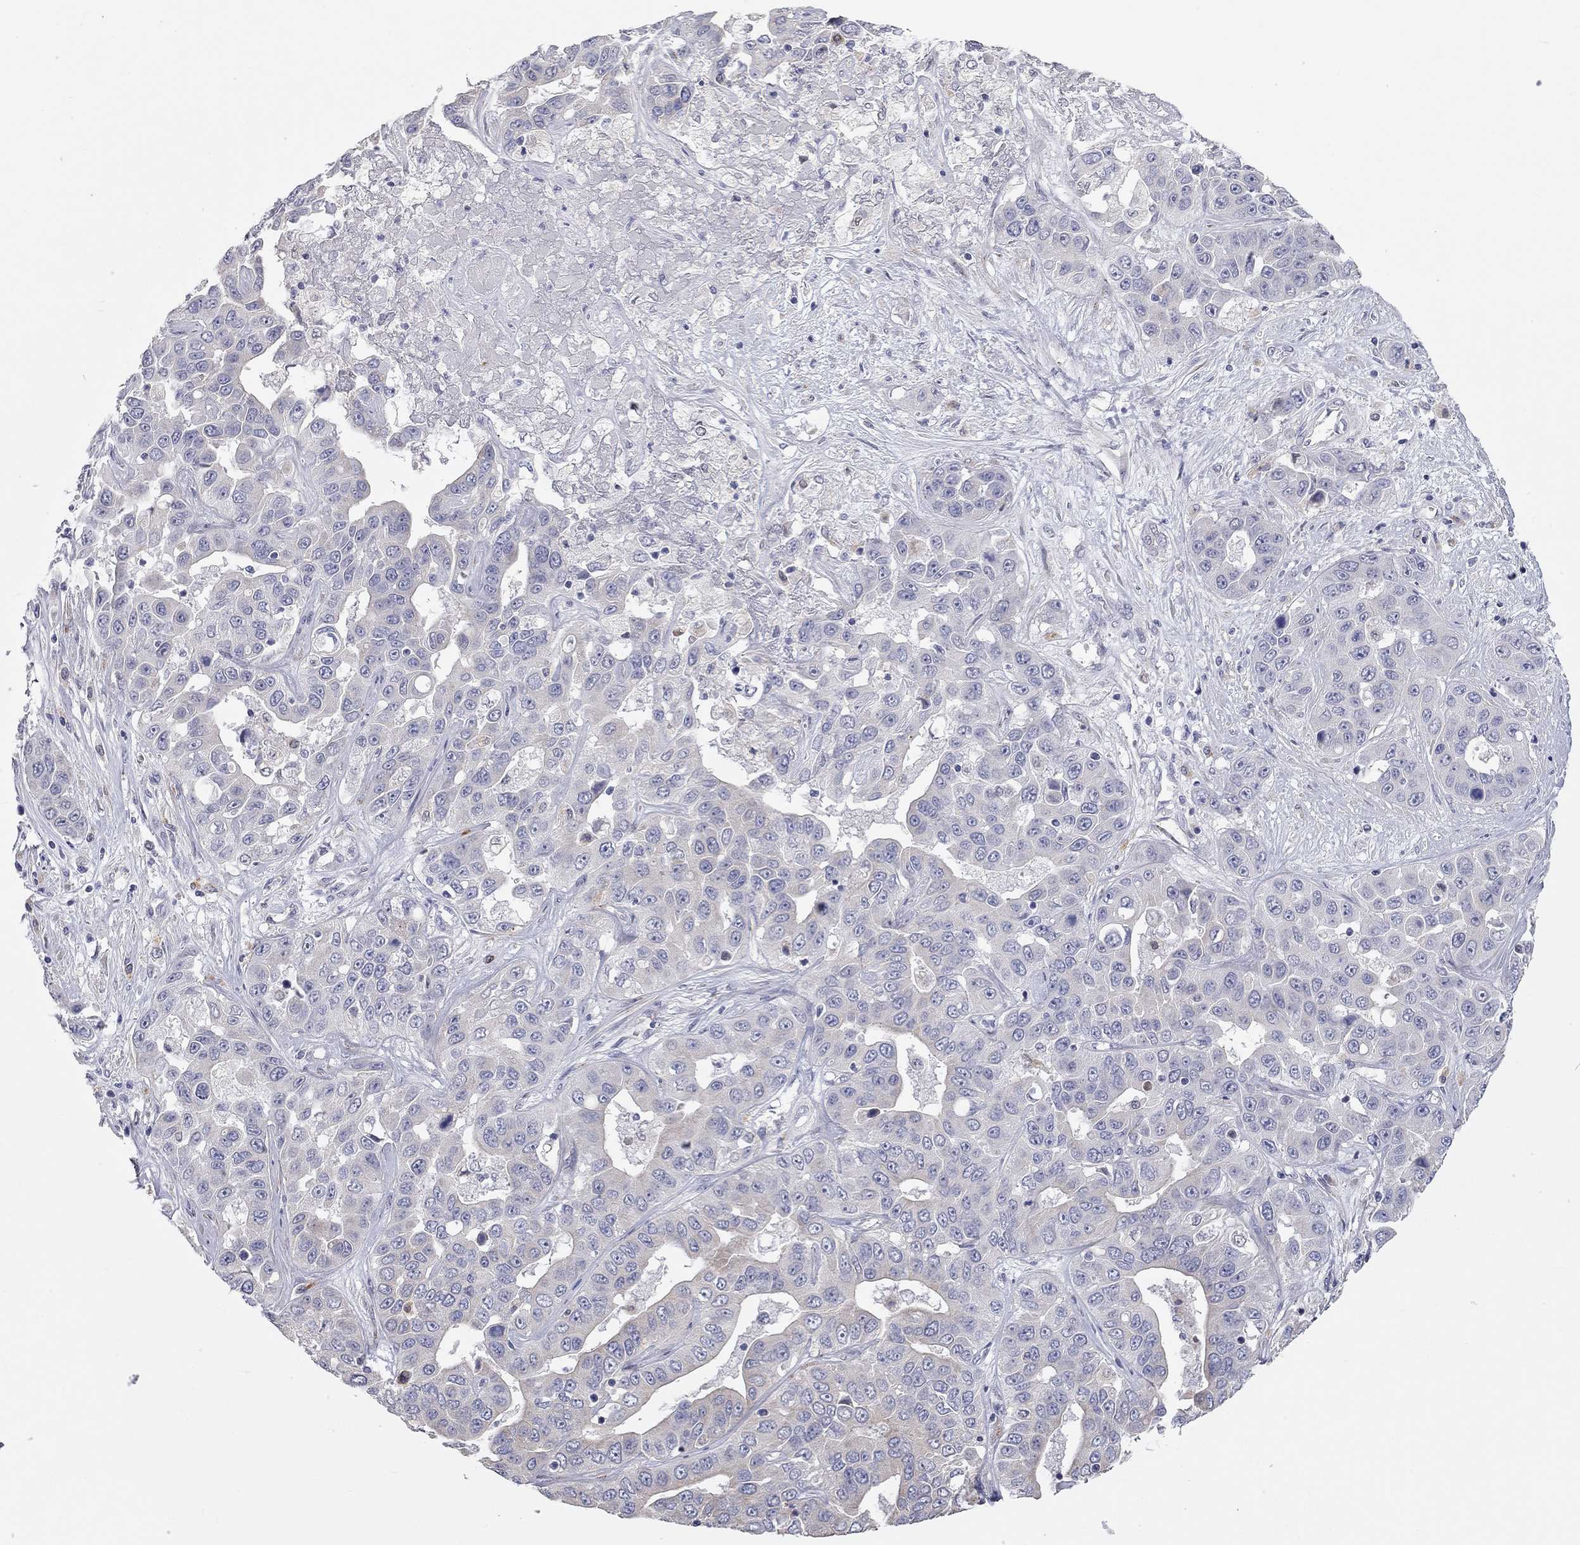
{"staining": {"intensity": "negative", "quantity": "none", "location": "none"}, "tissue": "liver cancer", "cell_type": "Tumor cells", "image_type": "cancer", "snomed": [{"axis": "morphology", "description": "Cholangiocarcinoma"}, {"axis": "topography", "description": "Liver"}], "caption": "A histopathology image of liver cholangiocarcinoma stained for a protein reveals no brown staining in tumor cells. (DAB (3,3'-diaminobenzidine) immunohistochemistry, high magnification).", "gene": "PAPSS2", "patient": {"sex": "female", "age": 52}}